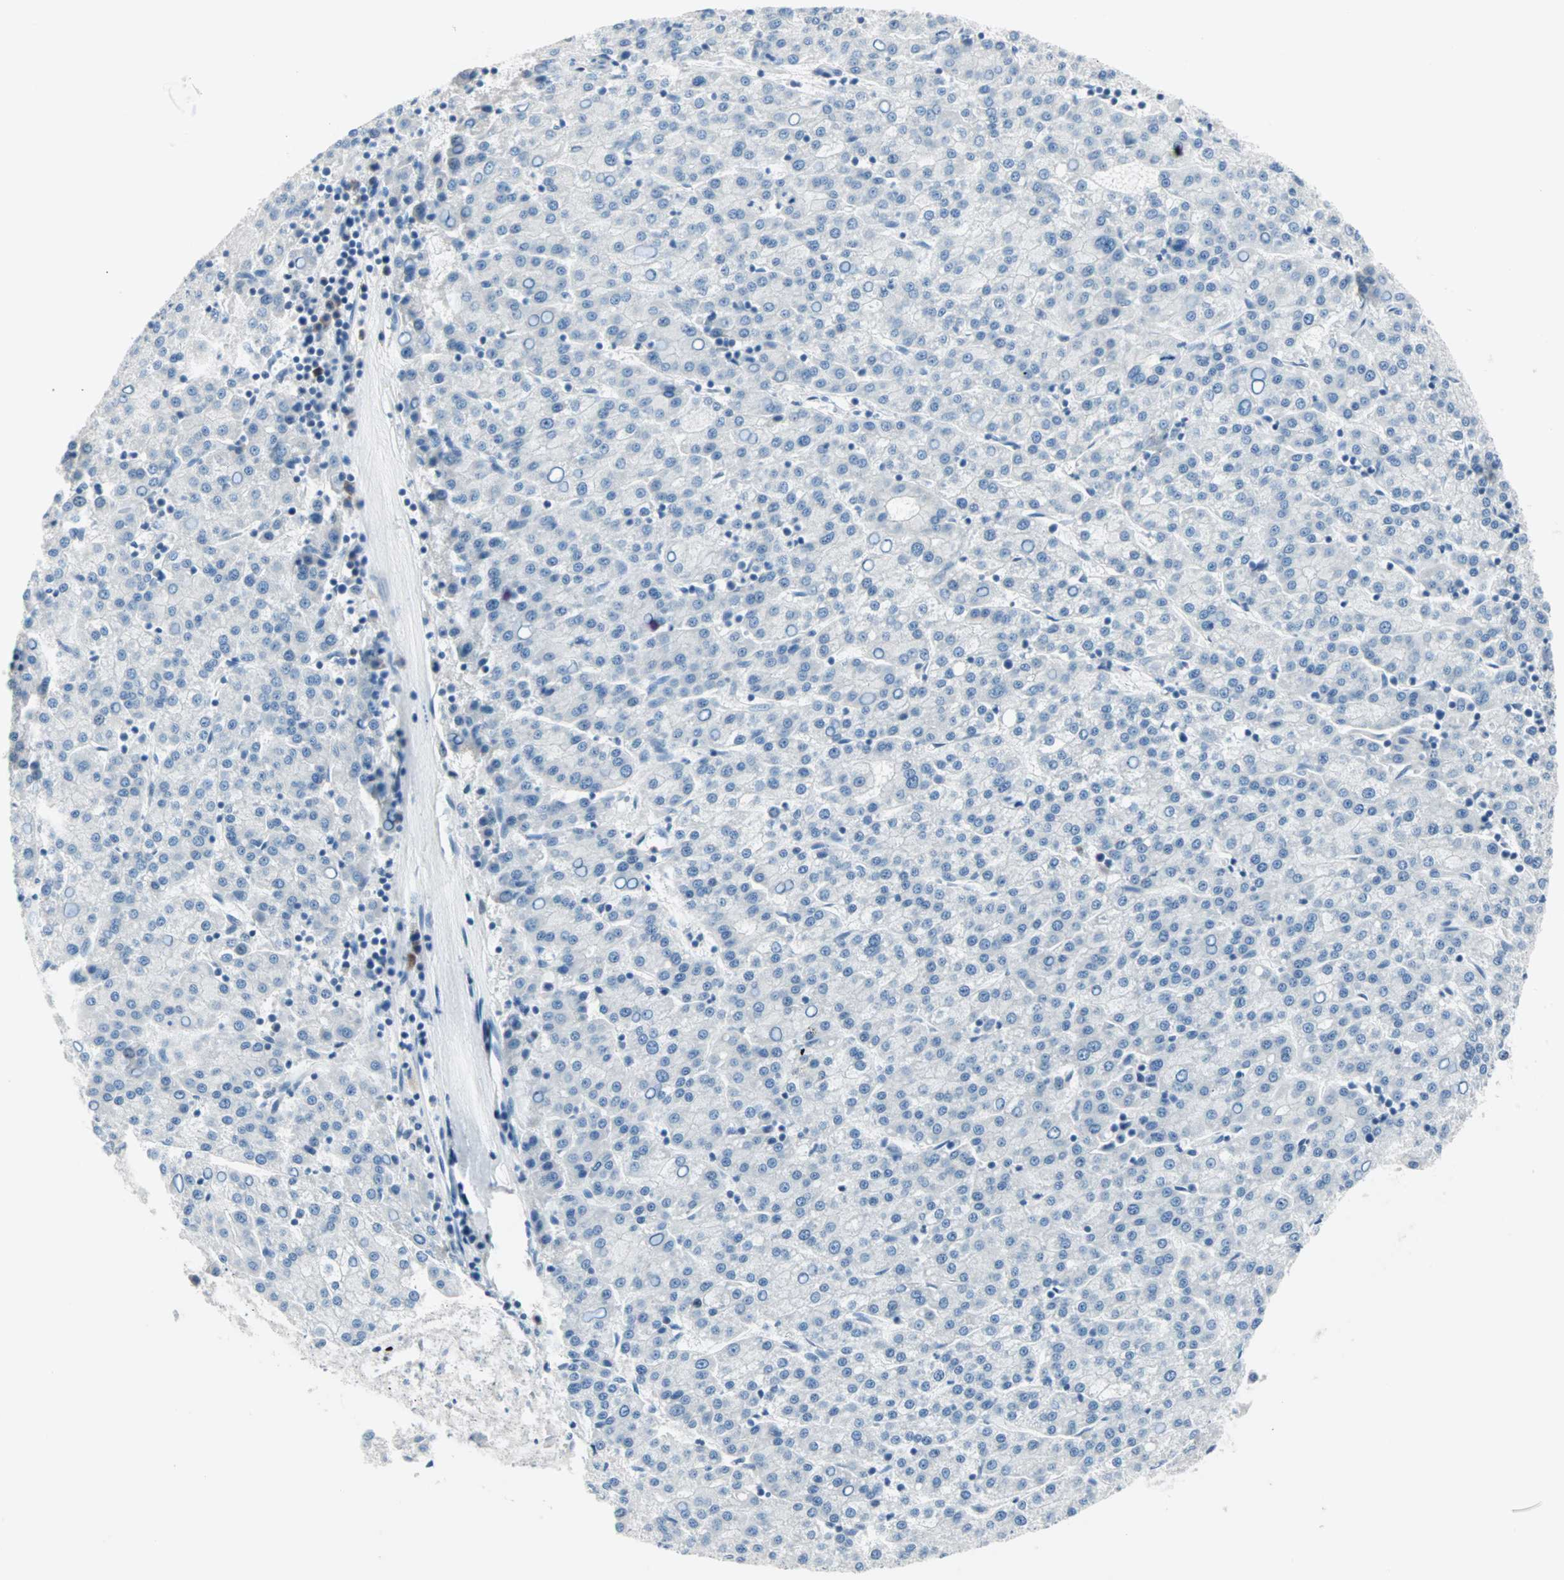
{"staining": {"intensity": "negative", "quantity": "none", "location": "none"}, "tissue": "liver cancer", "cell_type": "Tumor cells", "image_type": "cancer", "snomed": [{"axis": "morphology", "description": "Carcinoma, Hepatocellular, NOS"}, {"axis": "topography", "description": "Liver"}], "caption": "Tumor cells are negative for brown protein staining in liver cancer (hepatocellular carcinoma).", "gene": "NEFH", "patient": {"sex": "female", "age": 58}}